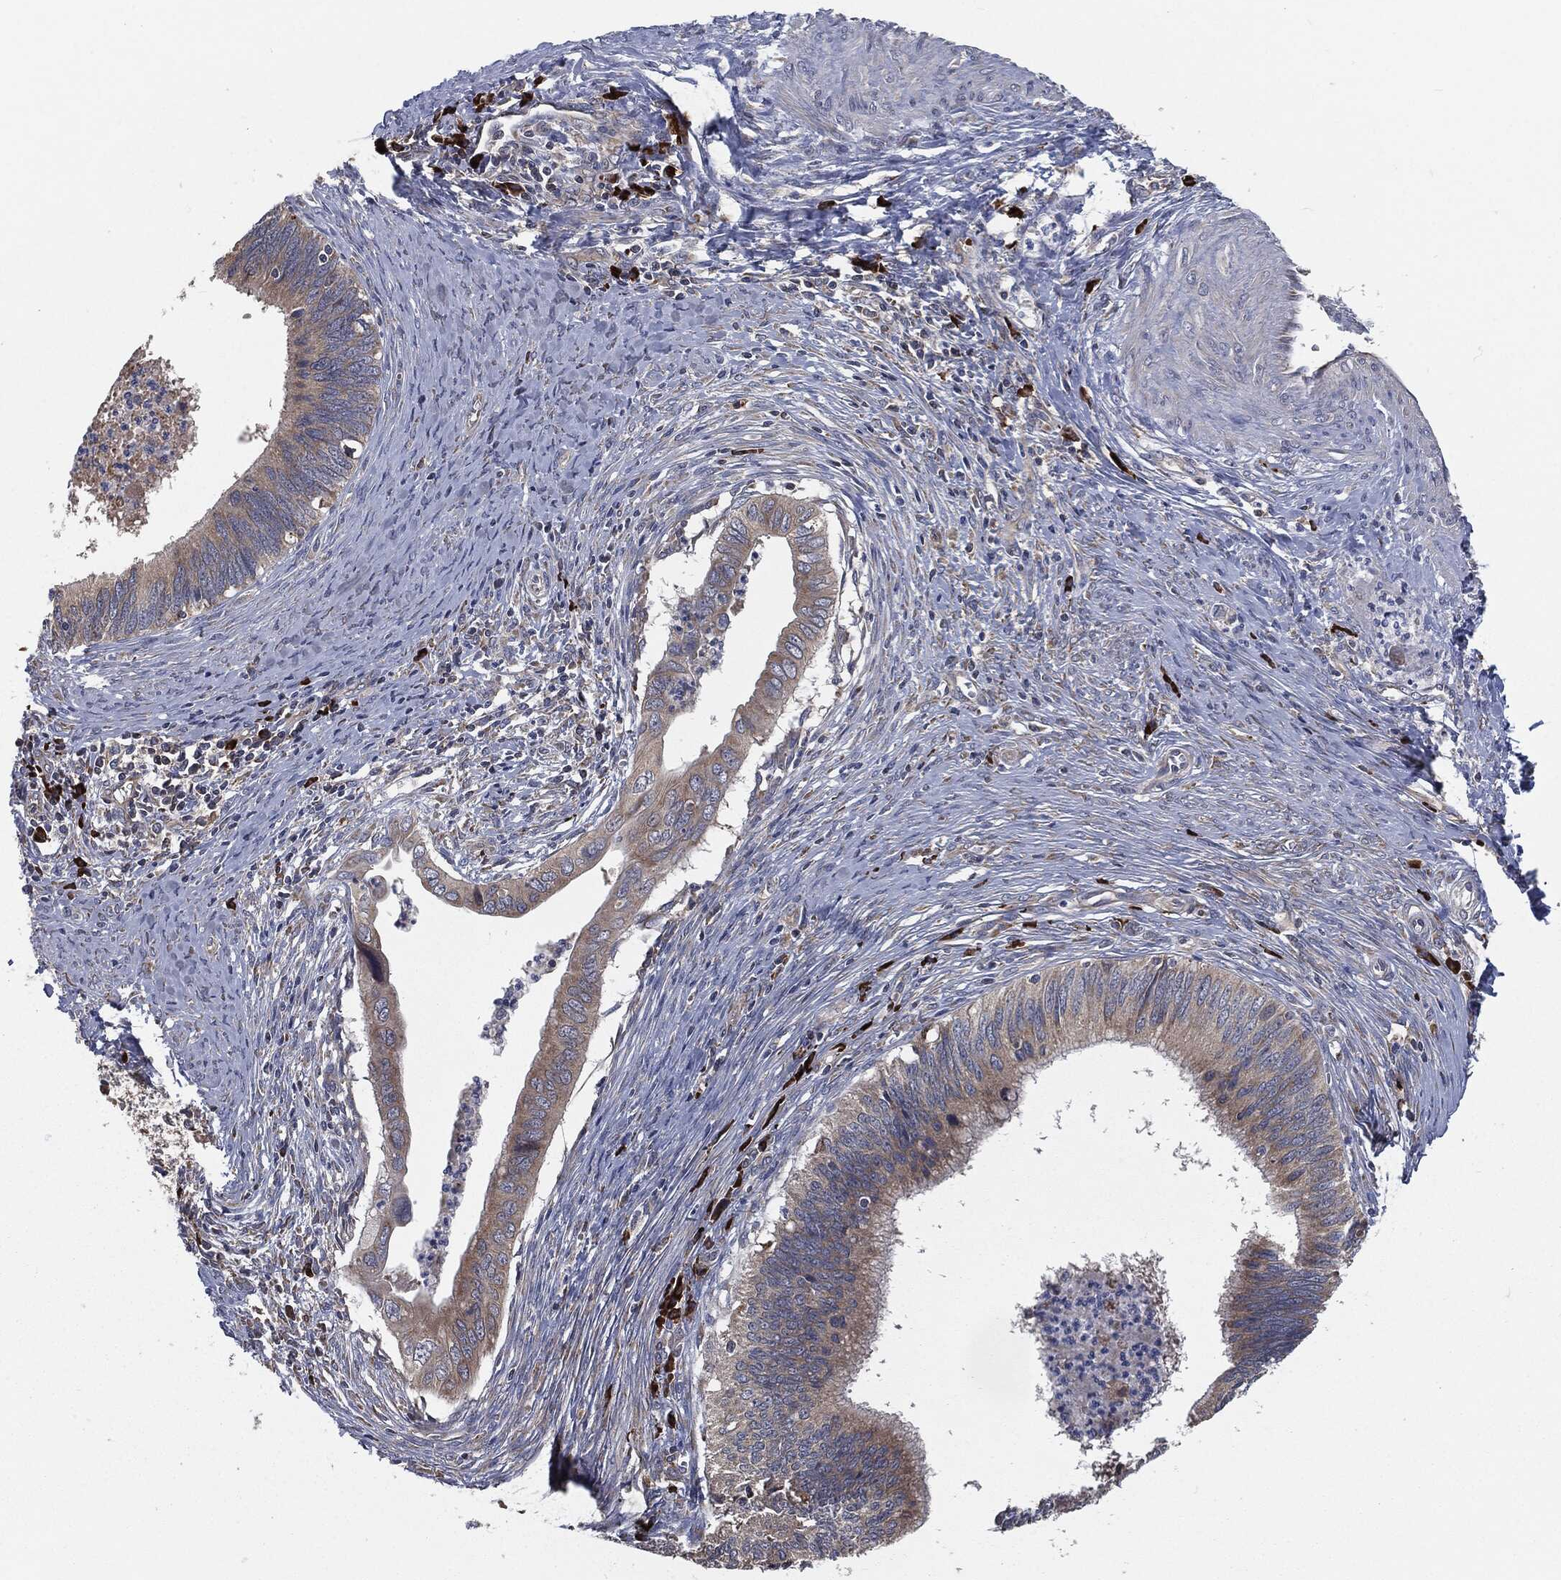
{"staining": {"intensity": "weak", "quantity": "<25%", "location": "cytoplasmic/membranous"}, "tissue": "cervical cancer", "cell_type": "Tumor cells", "image_type": "cancer", "snomed": [{"axis": "morphology", "description": "Adenocarcinoma, NOS"}, {"axis": "topography", "description": "Cervix"}], "caption": "A micrograph of human cervical cancer (adenocarcinoma) is negative for staining in tumor cells.", "gene": "PRDX4", "patient": {"sex": "female", "age": 42}}